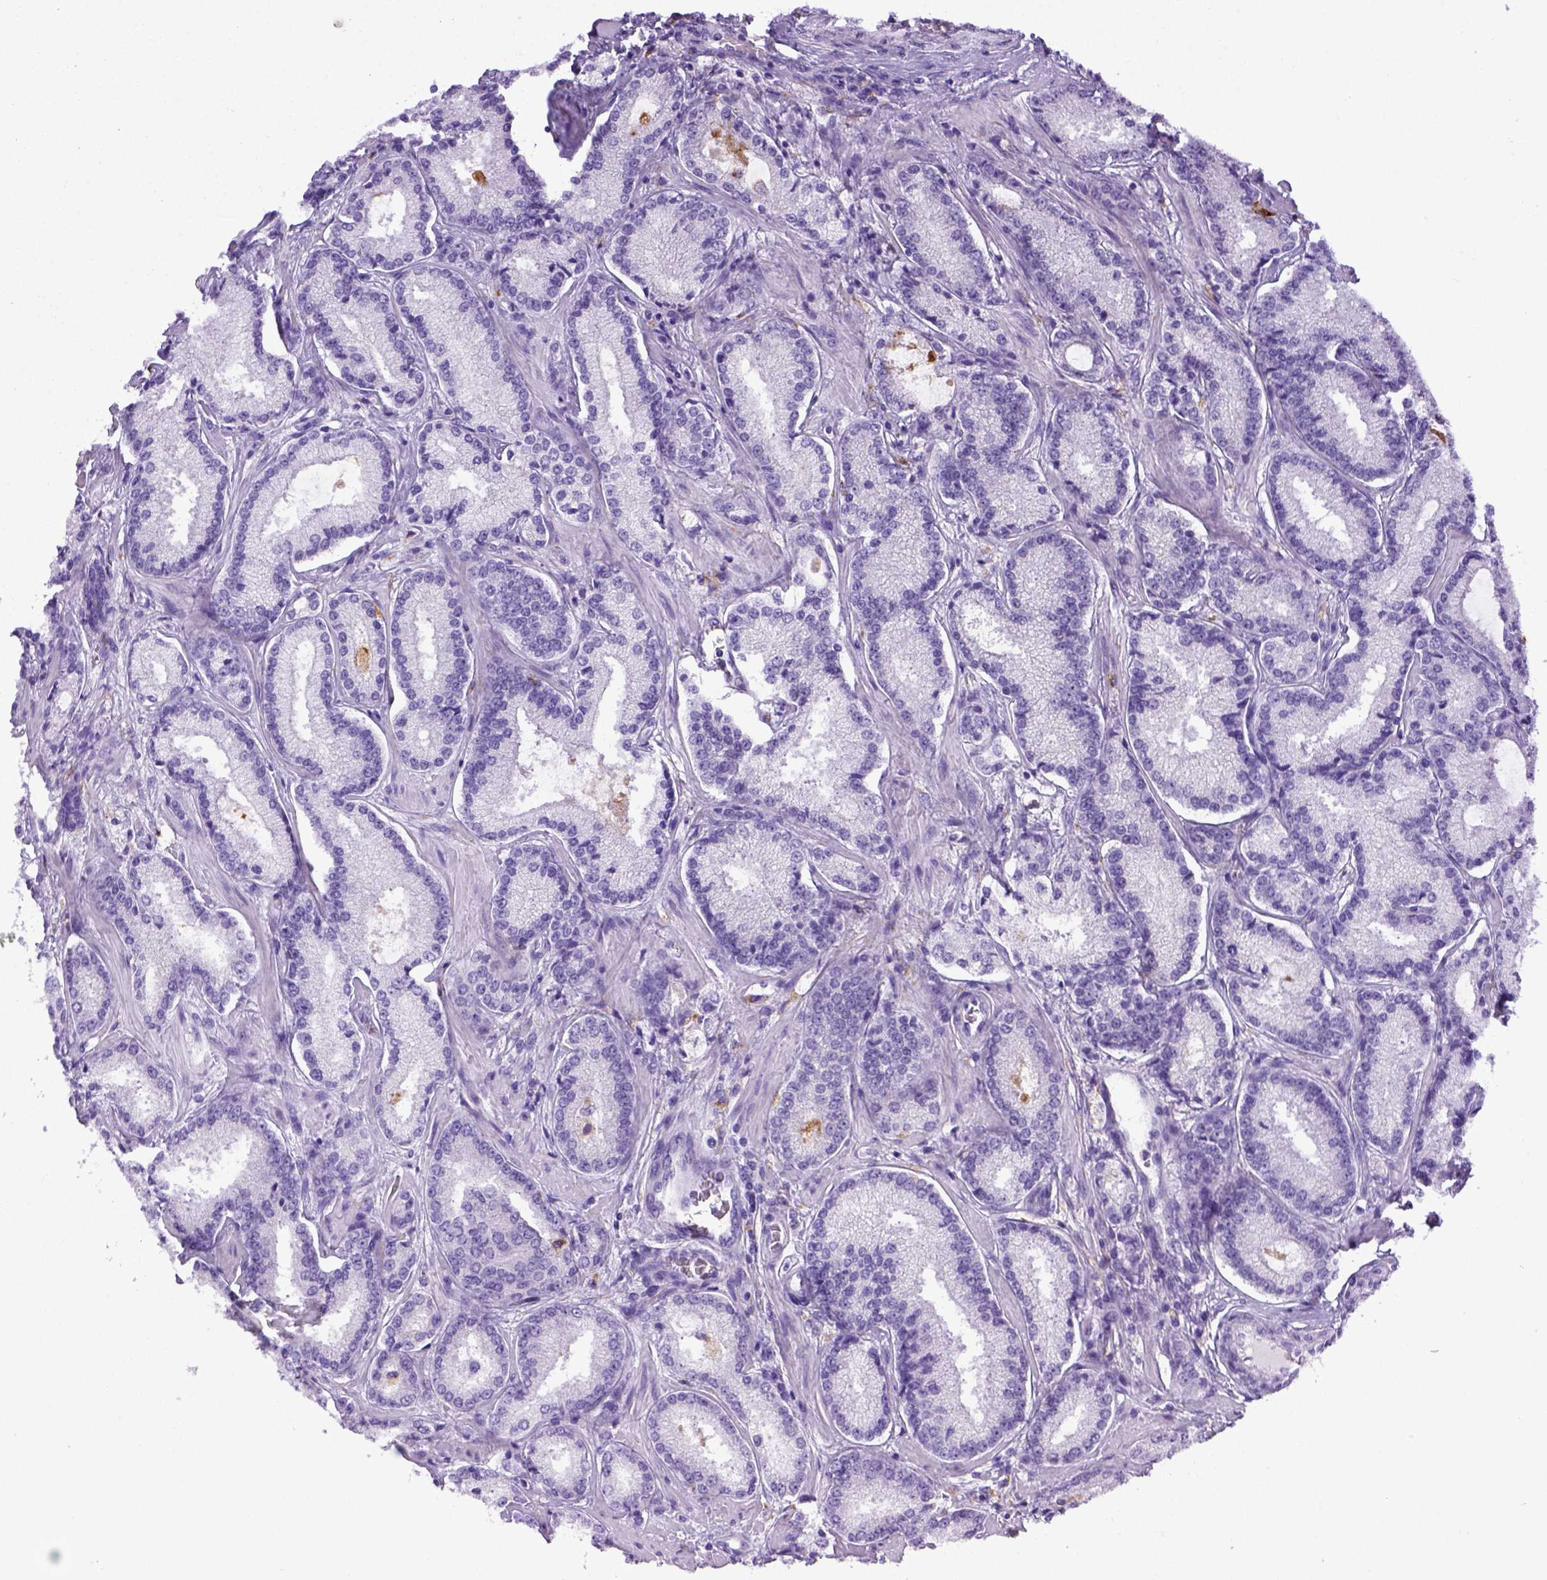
{"staining": {"intensity": "negative", "quantity": "none", "location": "none"}, "tissue": "prostate cancer", "cell_type": "Tumor cells", "image_type": "cancer", "snomed": [{"axis": "morphology", "description": "Adenocarcinoma, Low grade"}, {"axis": "topography", "description": "Prostate"}], "caption": "Immunohistochemistry (IHC) of prostate cancer displays no positivity in tumor cells. (DAB IHC visualized using brightfield microscopy, high magnification).", "gene": "CD68", "patient": {"sex": "male", "age": 56}}